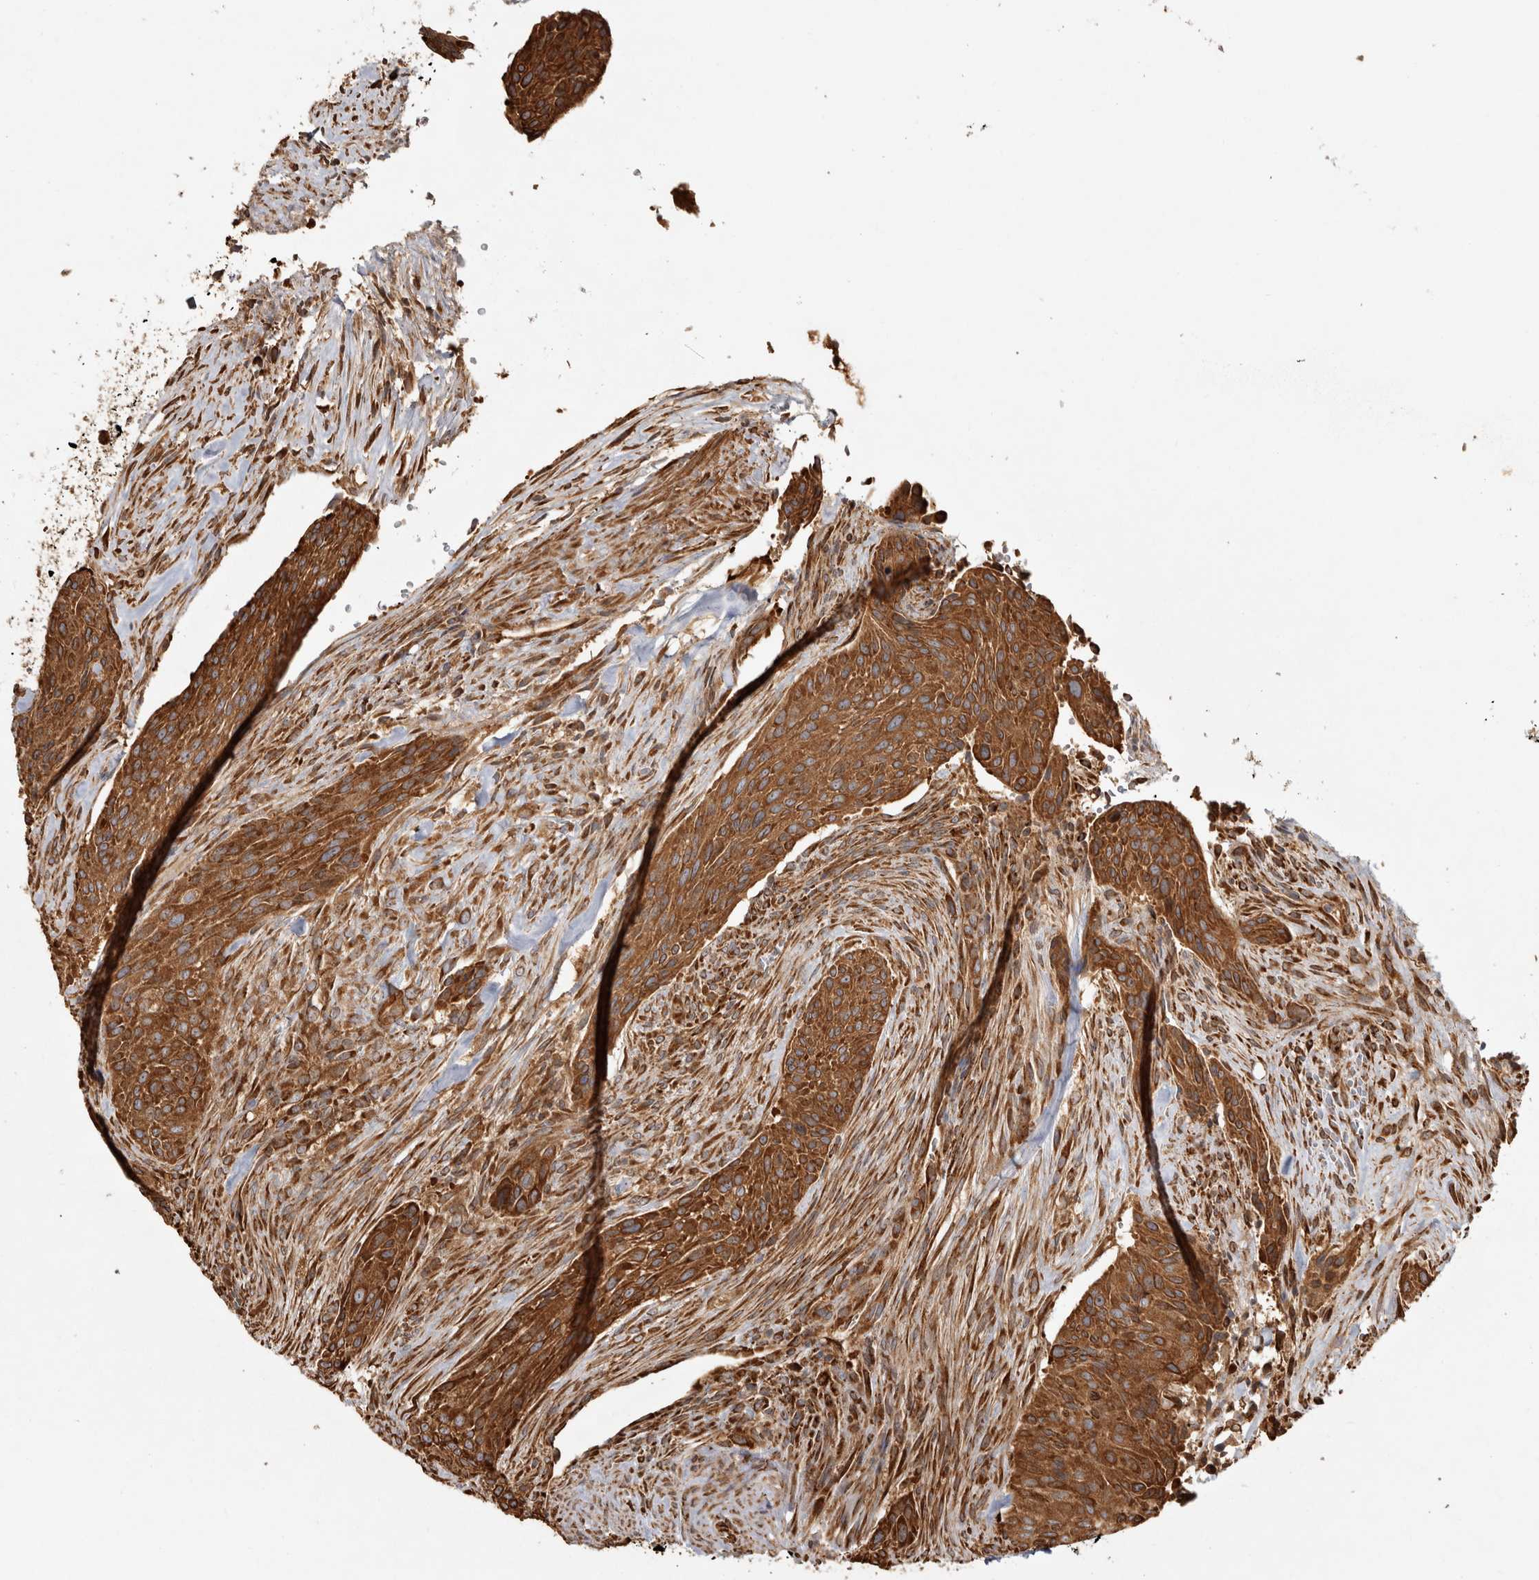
{"staining": {"intensity": "strong", "quantity": ">75%", "location": "cytoplasmic/membranous"}, "tissue": "urothelial cancer", "cell_type": "Tumor cells", "image_type": "cancer", "snomed": [{"axis": "morphology", "description": "Urothelial carcinoma, High grade"}, {"axis": "topography", "description": "Urinary bladder"}], "caption": "Urothelial cancer stained with a protein marker shows strong staining in tumor cells.", "gene": "CAMSAP2", "patient": {"sex": "male", "age": 35}}